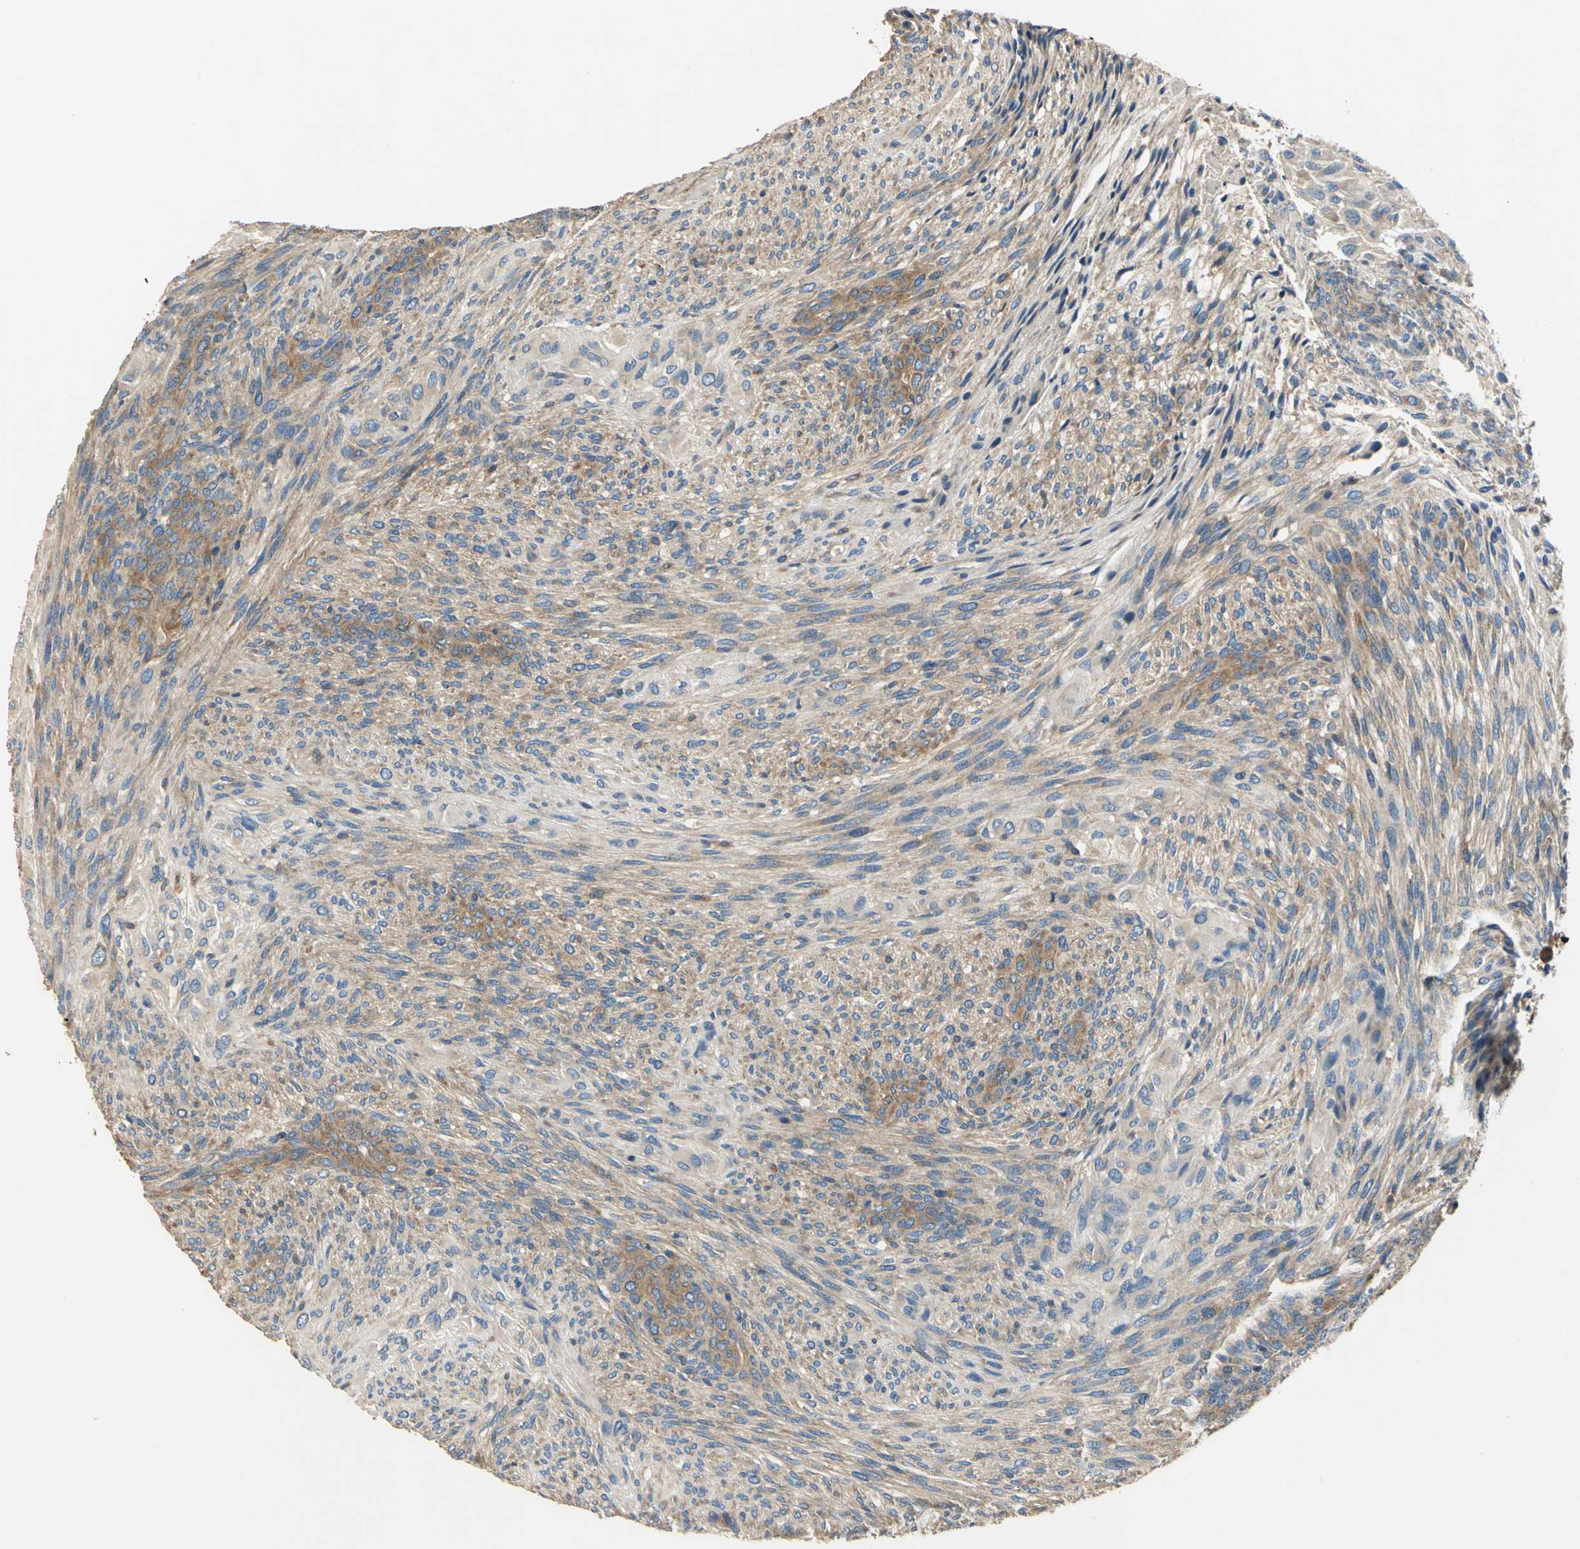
{"staining": {"intensity": "moderate", "quantity": ">75%", "location": "cytoplasmic/membranous"}, "tissue": "glioma", "cell_type": "Tumor cells", "image_type": "cancer", "snomed": [{"axis": "morphology", "description": "Glioma, malignant, High grade"}, {"axis": "topography", "description": "Cerebral cortex"}], "caption": "The image demonstrates immunohistochemical staining of glioma. There is moderate cytoplasmic/membranous expression is present in about >75% of tumor cells. Immunohistochemistry (ihc) stains the protein of interest in brown and the nuclei are stained blue.", "gene": "DDX3Y", "patient": {"sex": "female", "age": 55}}